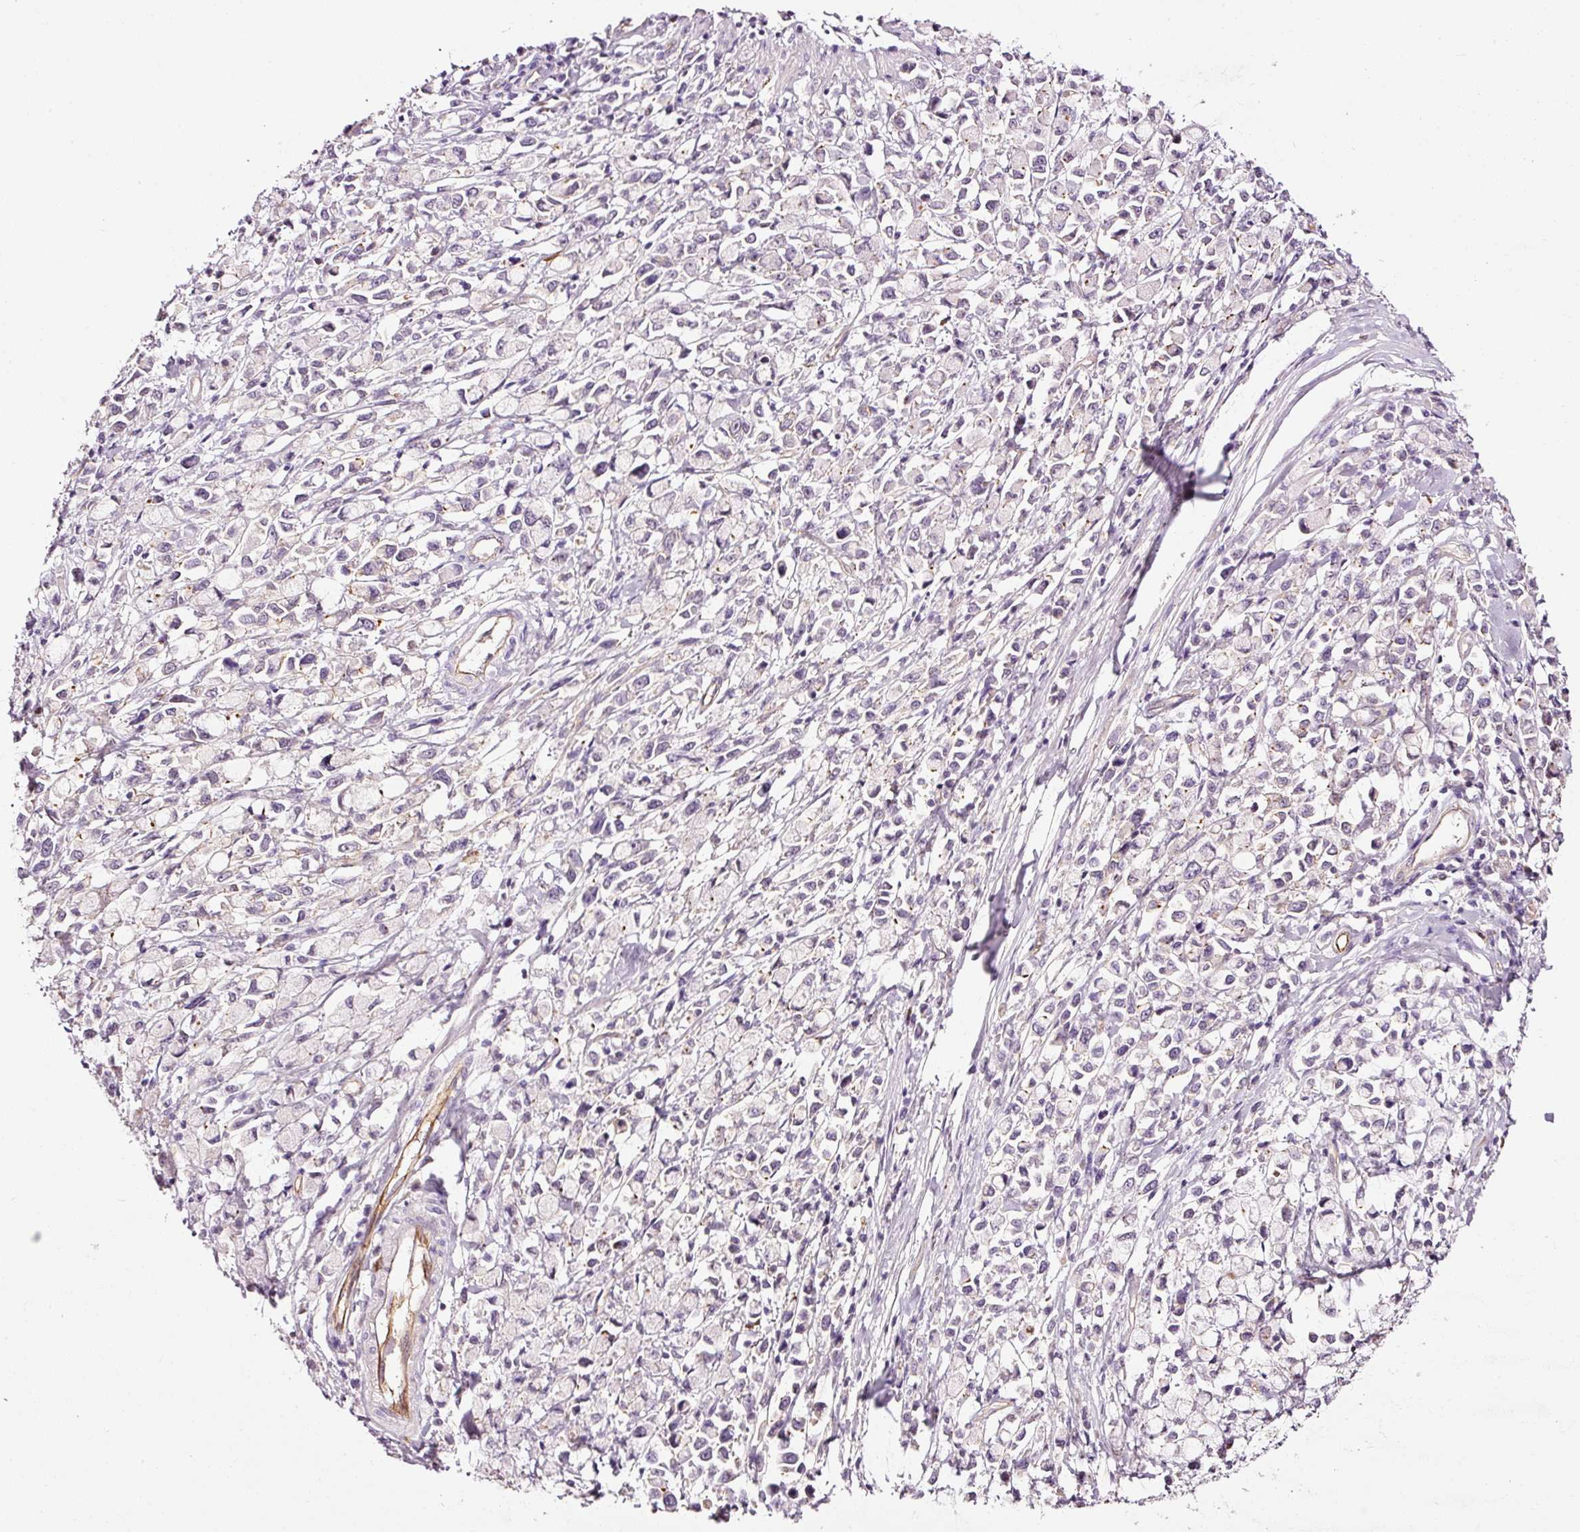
{"staining": {"intensity": "negative", "quantity": "none", "location": "none"}, "tissue": "stomach cancer", "cell_type": "Tumor cells", "image_type": "cancer", "snomed": [{"axis": "morphology", "description": "Adenocarcinoma, NOS"}, {"axis": "topography", "description": "Stomach"}], "caption": "Immunohistochemistry photomicrograph of human stomach cancer stained for a protein (brown), which displays no staining in tumor cells.", "gene": "ABCB4", "patient": {"sex": "female", "age": 81}}